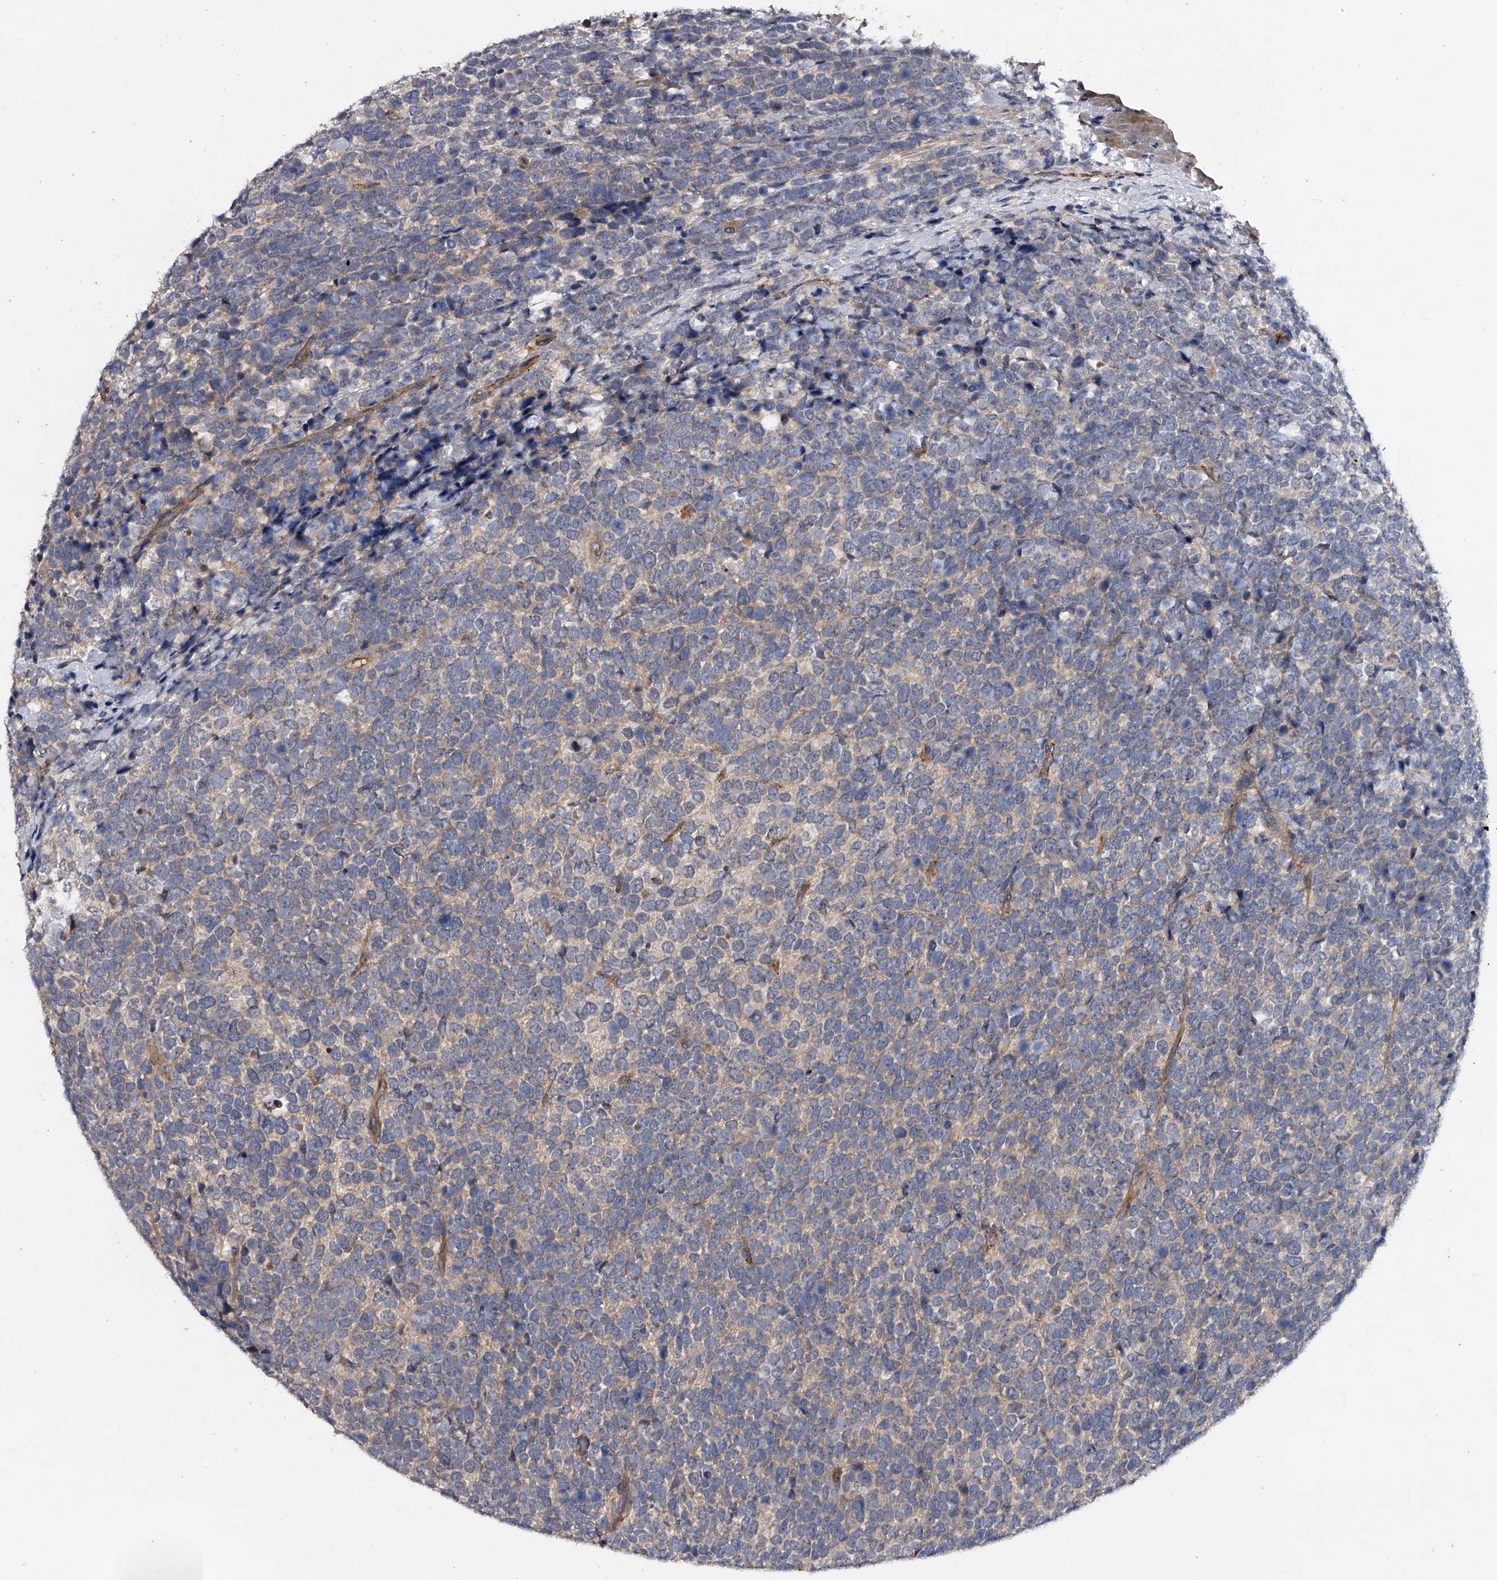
{"staining": {"intensity": "weak", "quantity": "<25%", "location": "cytoplasmic/membranous"}, "tissue": "urothelial cancer", "cell_type": "Tumor cells", "image_type": "cancer", "snomed": [{"axis": "morphology", "description": "Urothelial carcinoma, High grade"}, {"axis": "topography", "description": "Urinary bladder"}], "caption": "IHC image of human high-grade urothelial carcinoma stained for a protein (brown), which displays no expression in tumor cells.", "gene": "MDN1", "patient": {"sex": "female", "age": 82}}